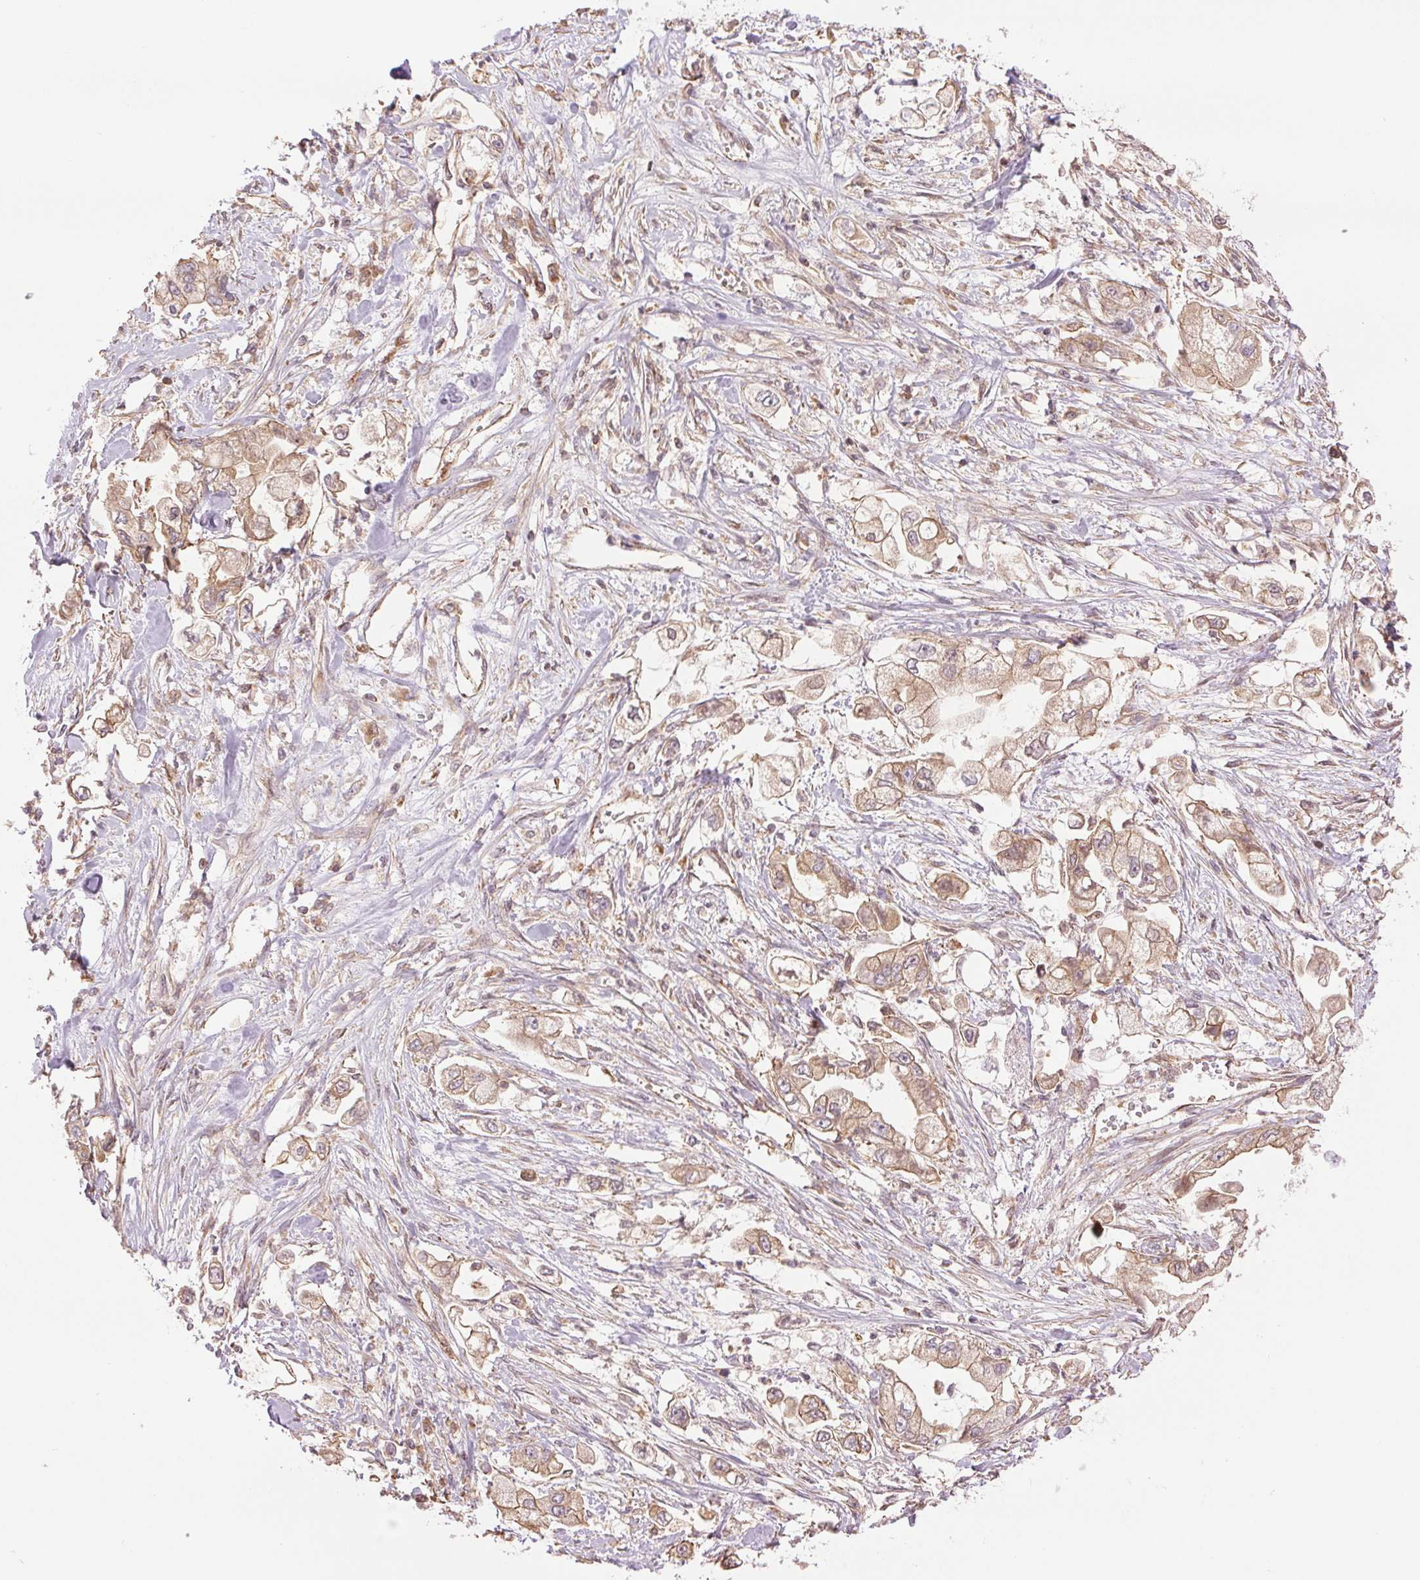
{"staining": {"intensity": "weak", "quantity": ">75%", "location": "cytoplasmic/membranous"}, "tissue": "stomach cancer", "cell_type": "Tumor cells", "image_type": "cancer", "snomed": [{"axis": "morphology", "description": "Adenocarcinoma, NOS"}, {"axis": "topography", "description": "Stomach"}], "caption": "Stomach cancer (adenocarcinoma) stained with IHC reveals weak cytoplasmic/membranous positivity in approximately >75% of tumor cells. (brown staining indicates protein expression, while blue staining denotes nuclei).", "gene": "STARD7", "patient": {"sex": "male", "age": 62}}